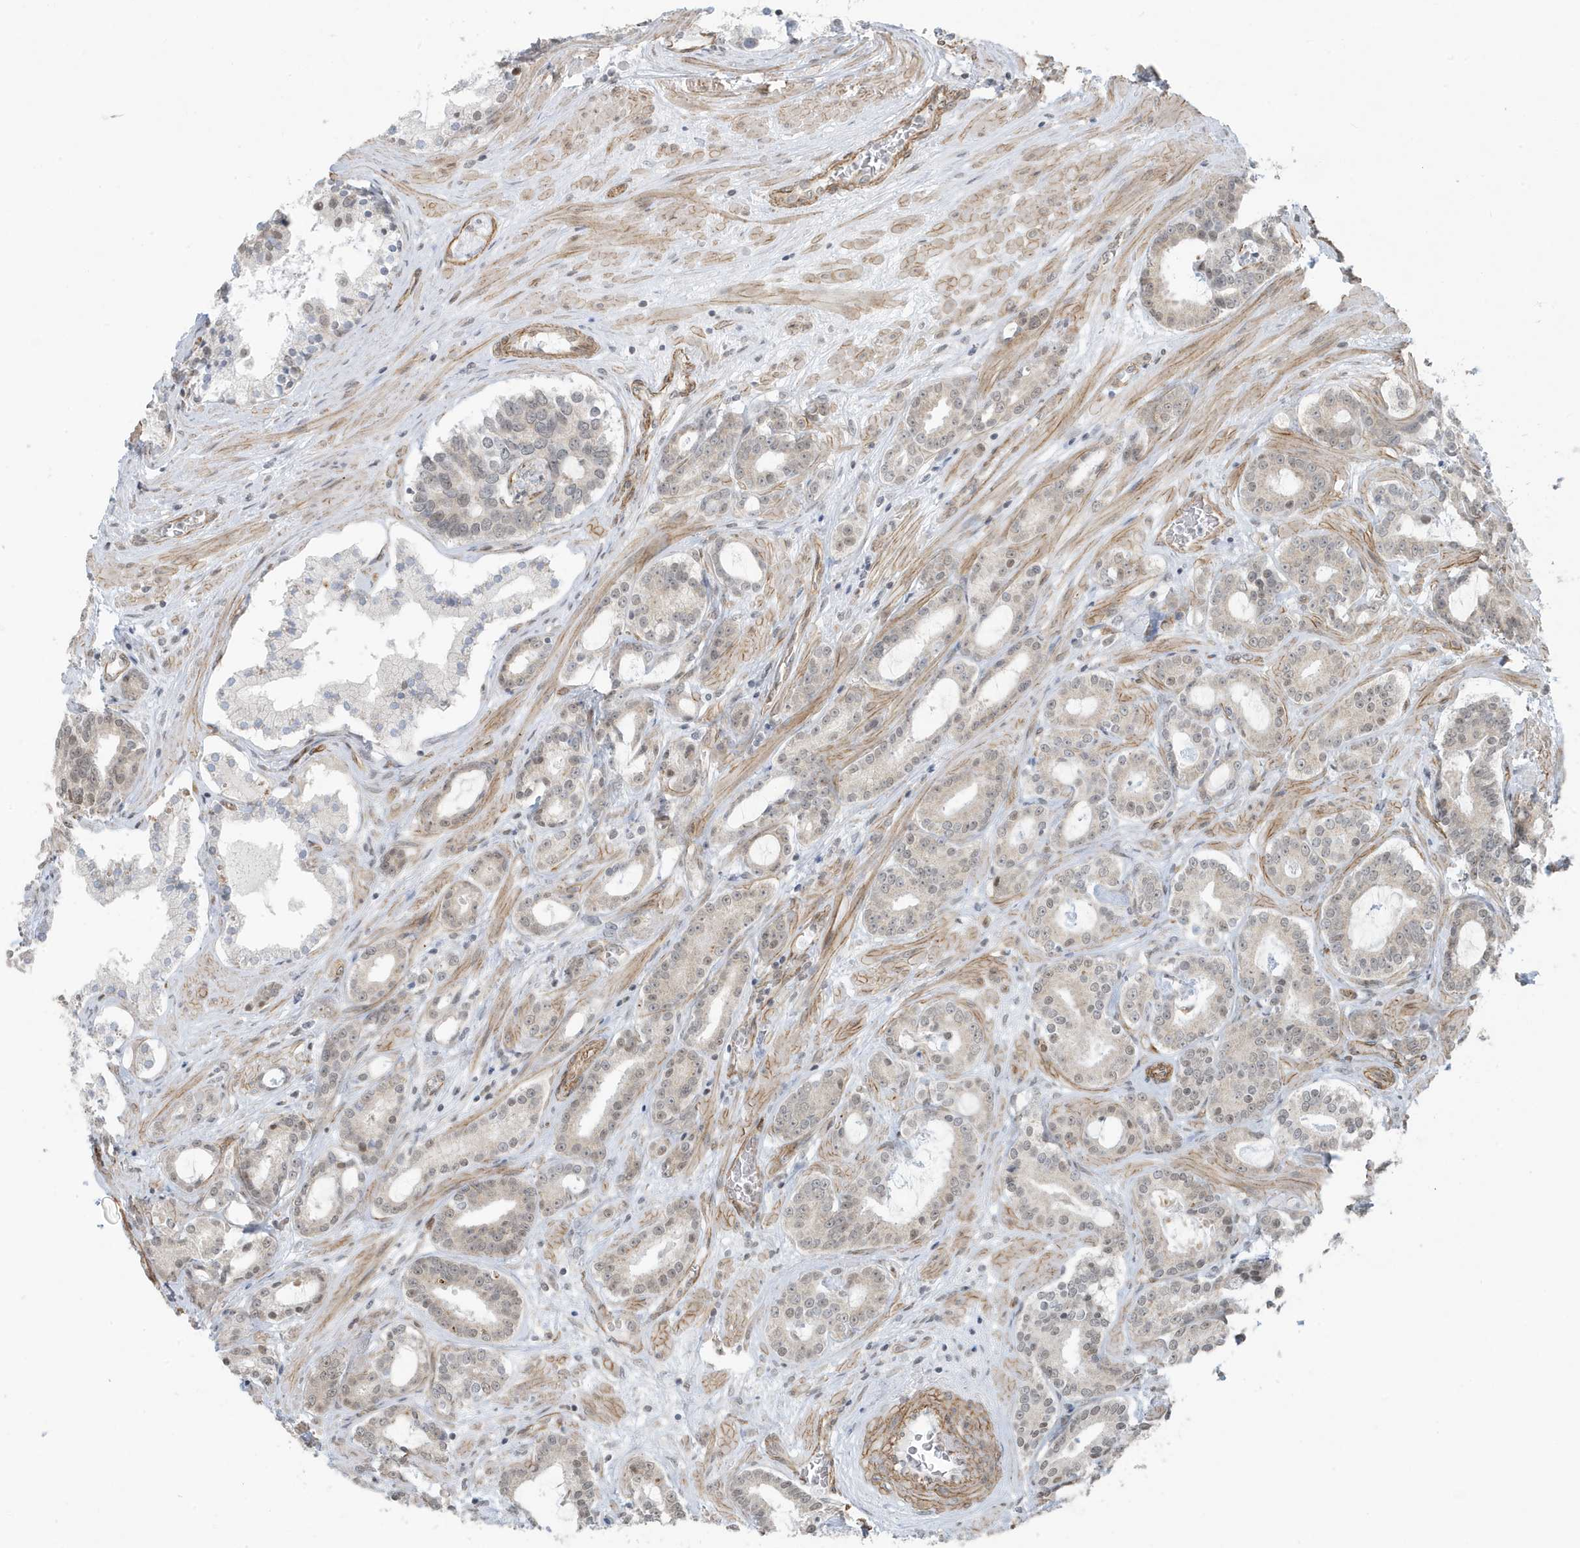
{"staining": {"intensity": "negative", "quantity": "none", "location": "none"}, "tissue": "prostate cancer", "cell_type": "Tumor cells", "image_type": "cancer", "snomed": [{"axis": "morphology", "description": "Adenocarcinoma, High grade"}, {"axis": "topography", "description": "Prostate"}], "caption": "Histopathology image shows no significant protein positivity in tumor cells of prostate cancer (adenocarcinoma (high-grade)).", "gene": "CHCHD4", "patient": {"sex": "male", "age": 58}}